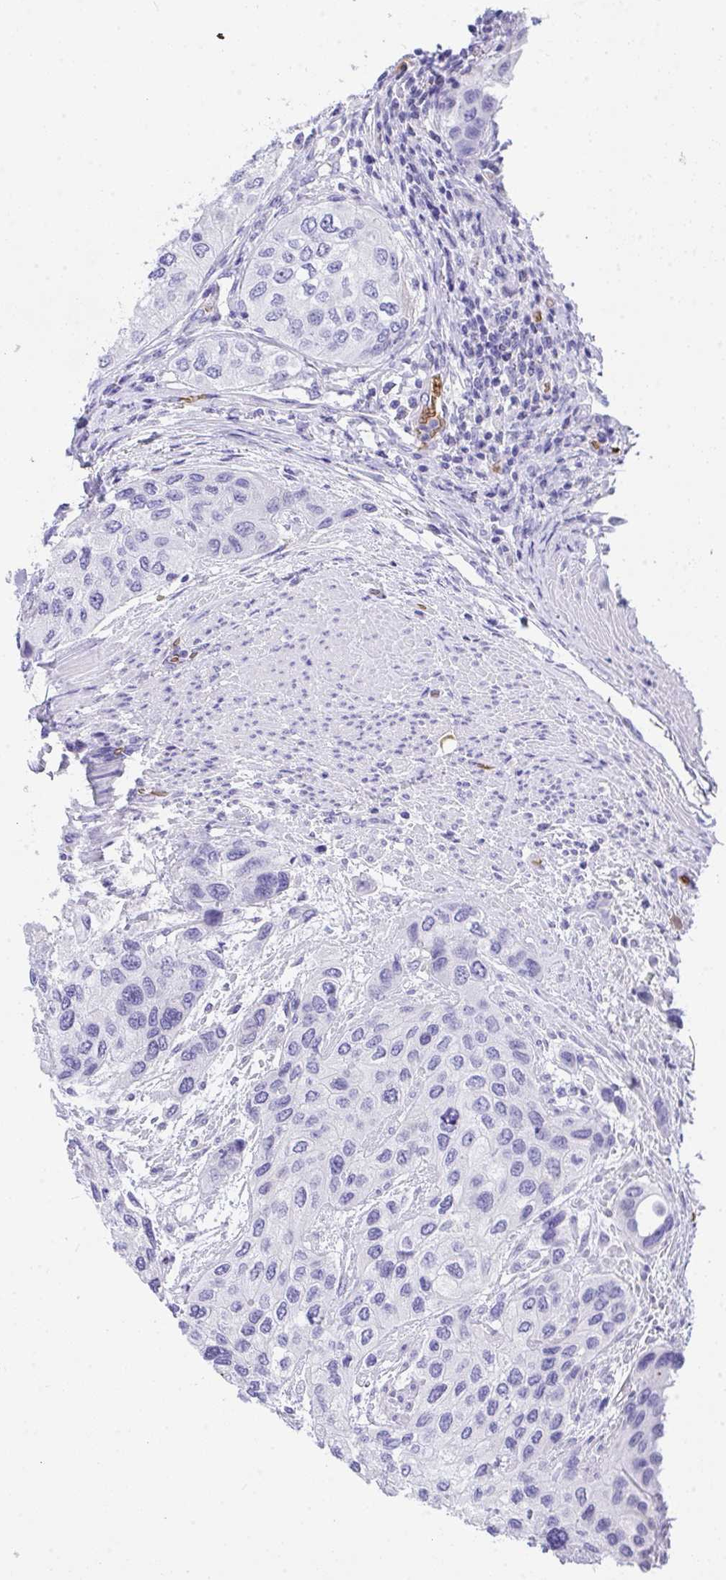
{"staining": {"intensity": "negative", "quantity": "none", "location": "none"}, "tissue": "urothelial cancer", "cell_type": "Tumor cells", "image_type": "cancer", "snomed": [{"axis": "morphology", "description": "Normal tissue, NOS"}, {"axis": "morphology", "description": "Urothelial carcinoma, High grade"}, {"axis": "topography", "description": "Vascular tissue"}, {"axis": "topography", "description": "Urinary bladder"}], "caption": "An image of human urothelial carcinoma (high-grade) is negative for staining in tumor cells.", "gene": "ANK1", "patient": {"sex": "female", "age": 56}}